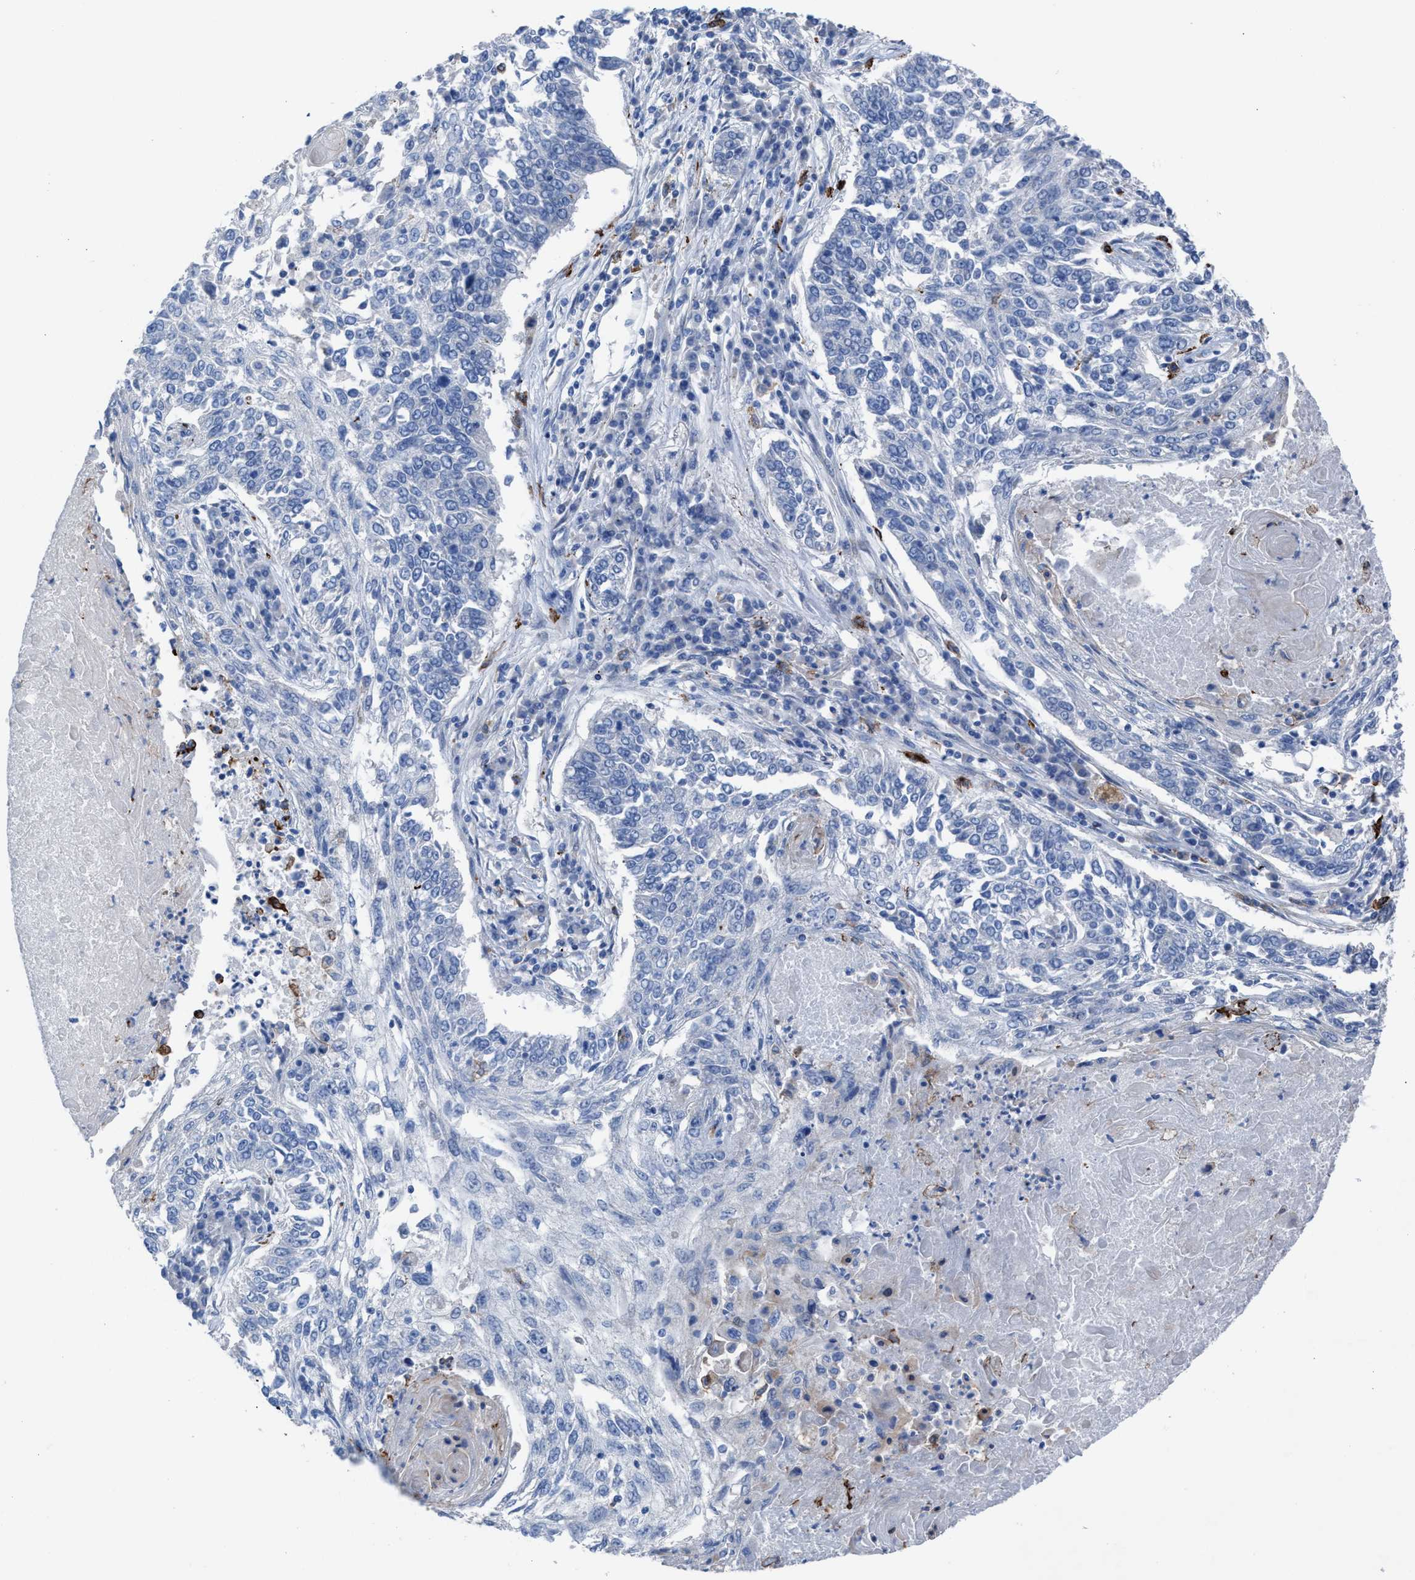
{"staining": {"intensity": "negative", "quantity": "none", "location": "none"}, "tissue": "lung cancer", "cell_type": "Tumor cells", "image_type": "cancer", "snomed": [{"axis": "morphology", "description": "Normal tissue, NOS"}, {"axis": "morphology", "description": "Squamous cell carcinoma, NOS"}, {"axis": "topography", "description": "Cartilage tissue"}, {"axis": "topography", "description": "Bronchus"}, {"axis": "topography", "description": "Lung"}], "caption": "Immunohistochemical staining of lung squamous cell carcinoma demonstrates no significant positivity in tumor cells. The staining is performed using DAB brown chromogen with nuclei counter-stained in using hematoxylin.", "gene": "SLC47A1", "patient": {"sex": "female", "age": 49}}